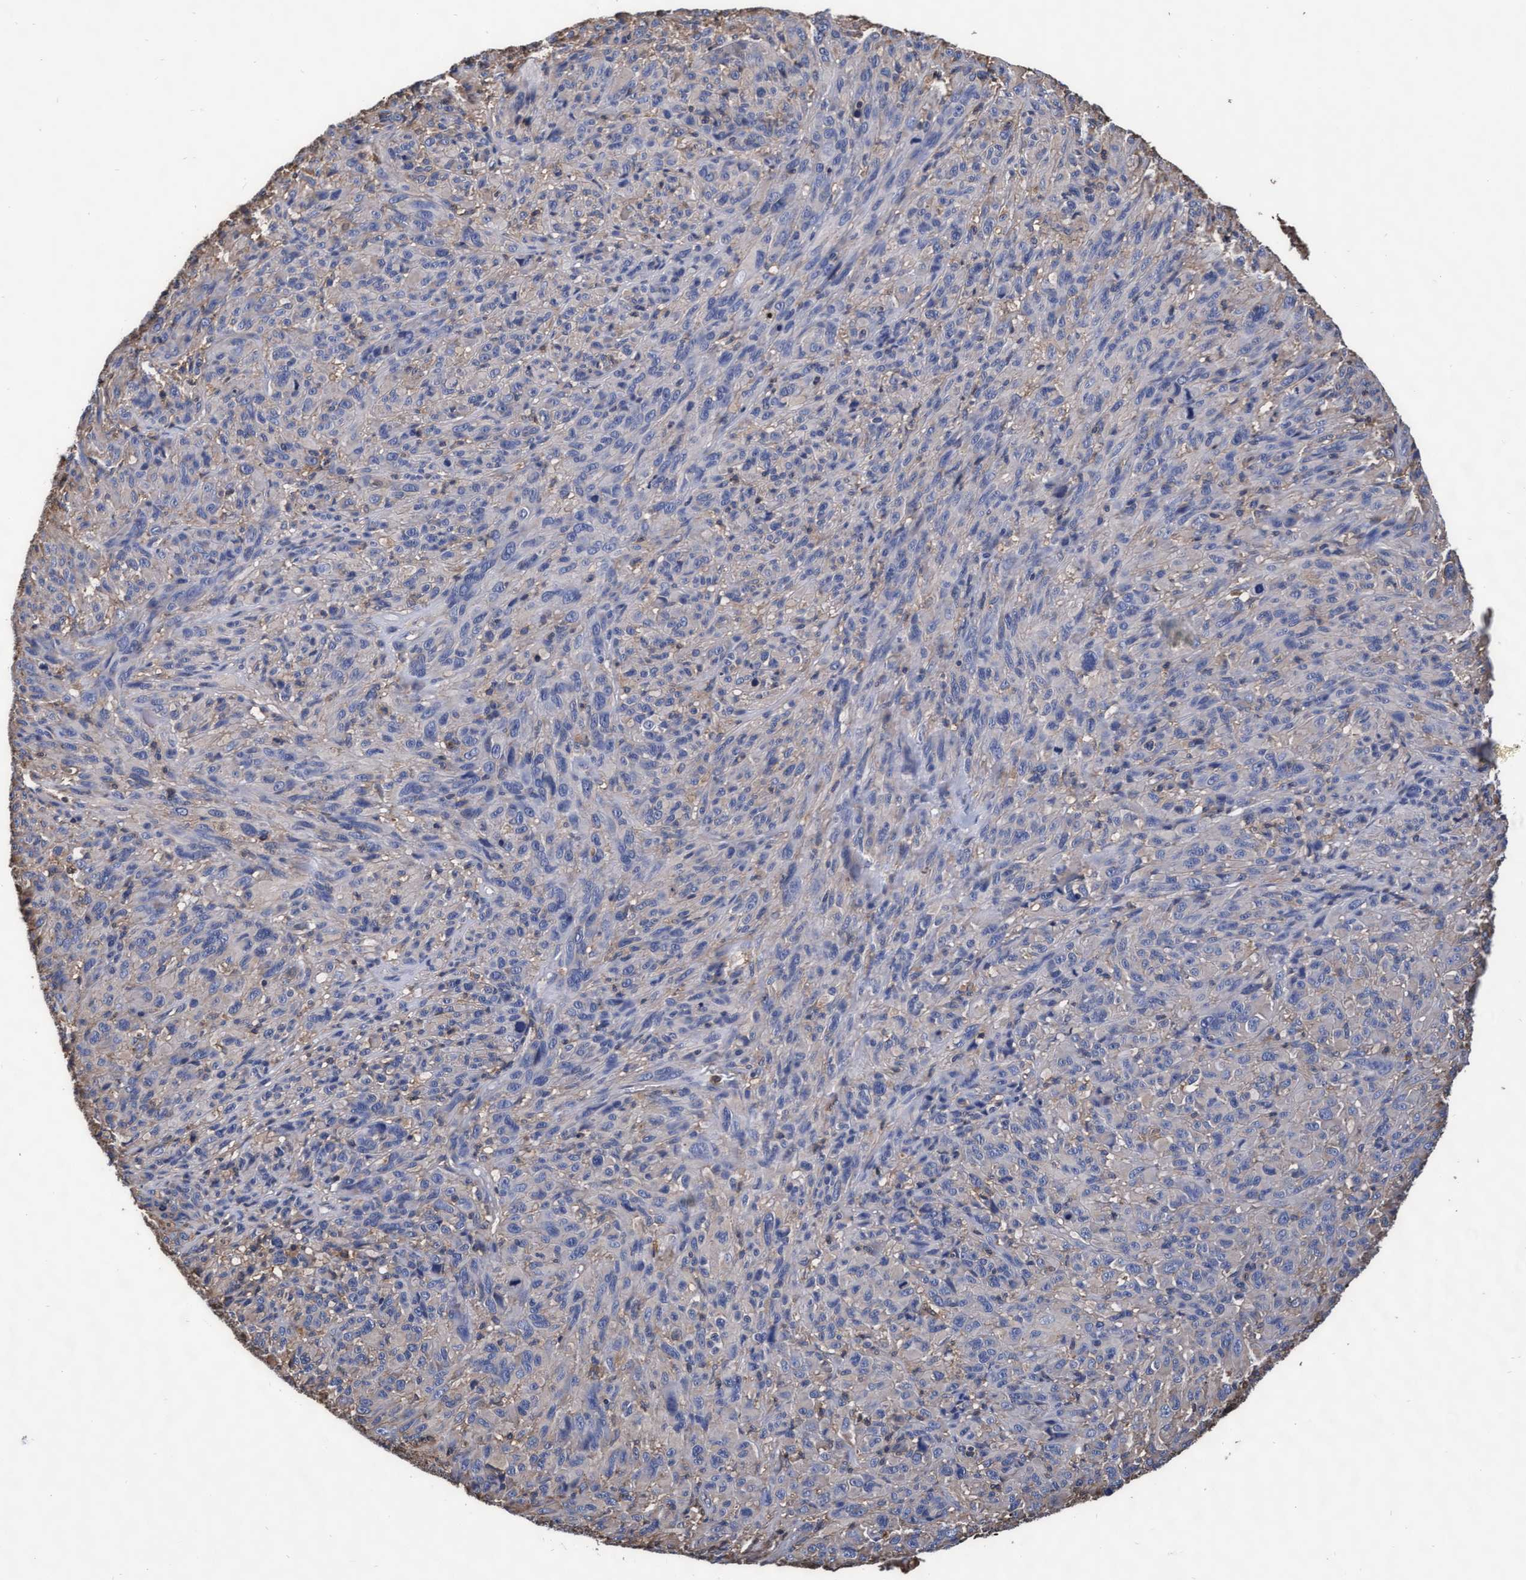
{"staining": {"intensity": "negative", "quantity": "none", "location": "none"}, "tissue": "melanoma", "cell_type": "Tumor cells", "image_type": "cancer", "snomed": [{"axis": "morphology", "description": "Malignant melanoma, NOS"}, {"axis": "topography", "description": "Skin of head"}], "caption": "The histopathology image reveals no staining of tumor cells in malignant melanoma. (DAB (3,3'-diaminobenzidine) IHC, high magnification).", "gene": "GRHPR", "patient": {"sex": "male", "age": 96}}